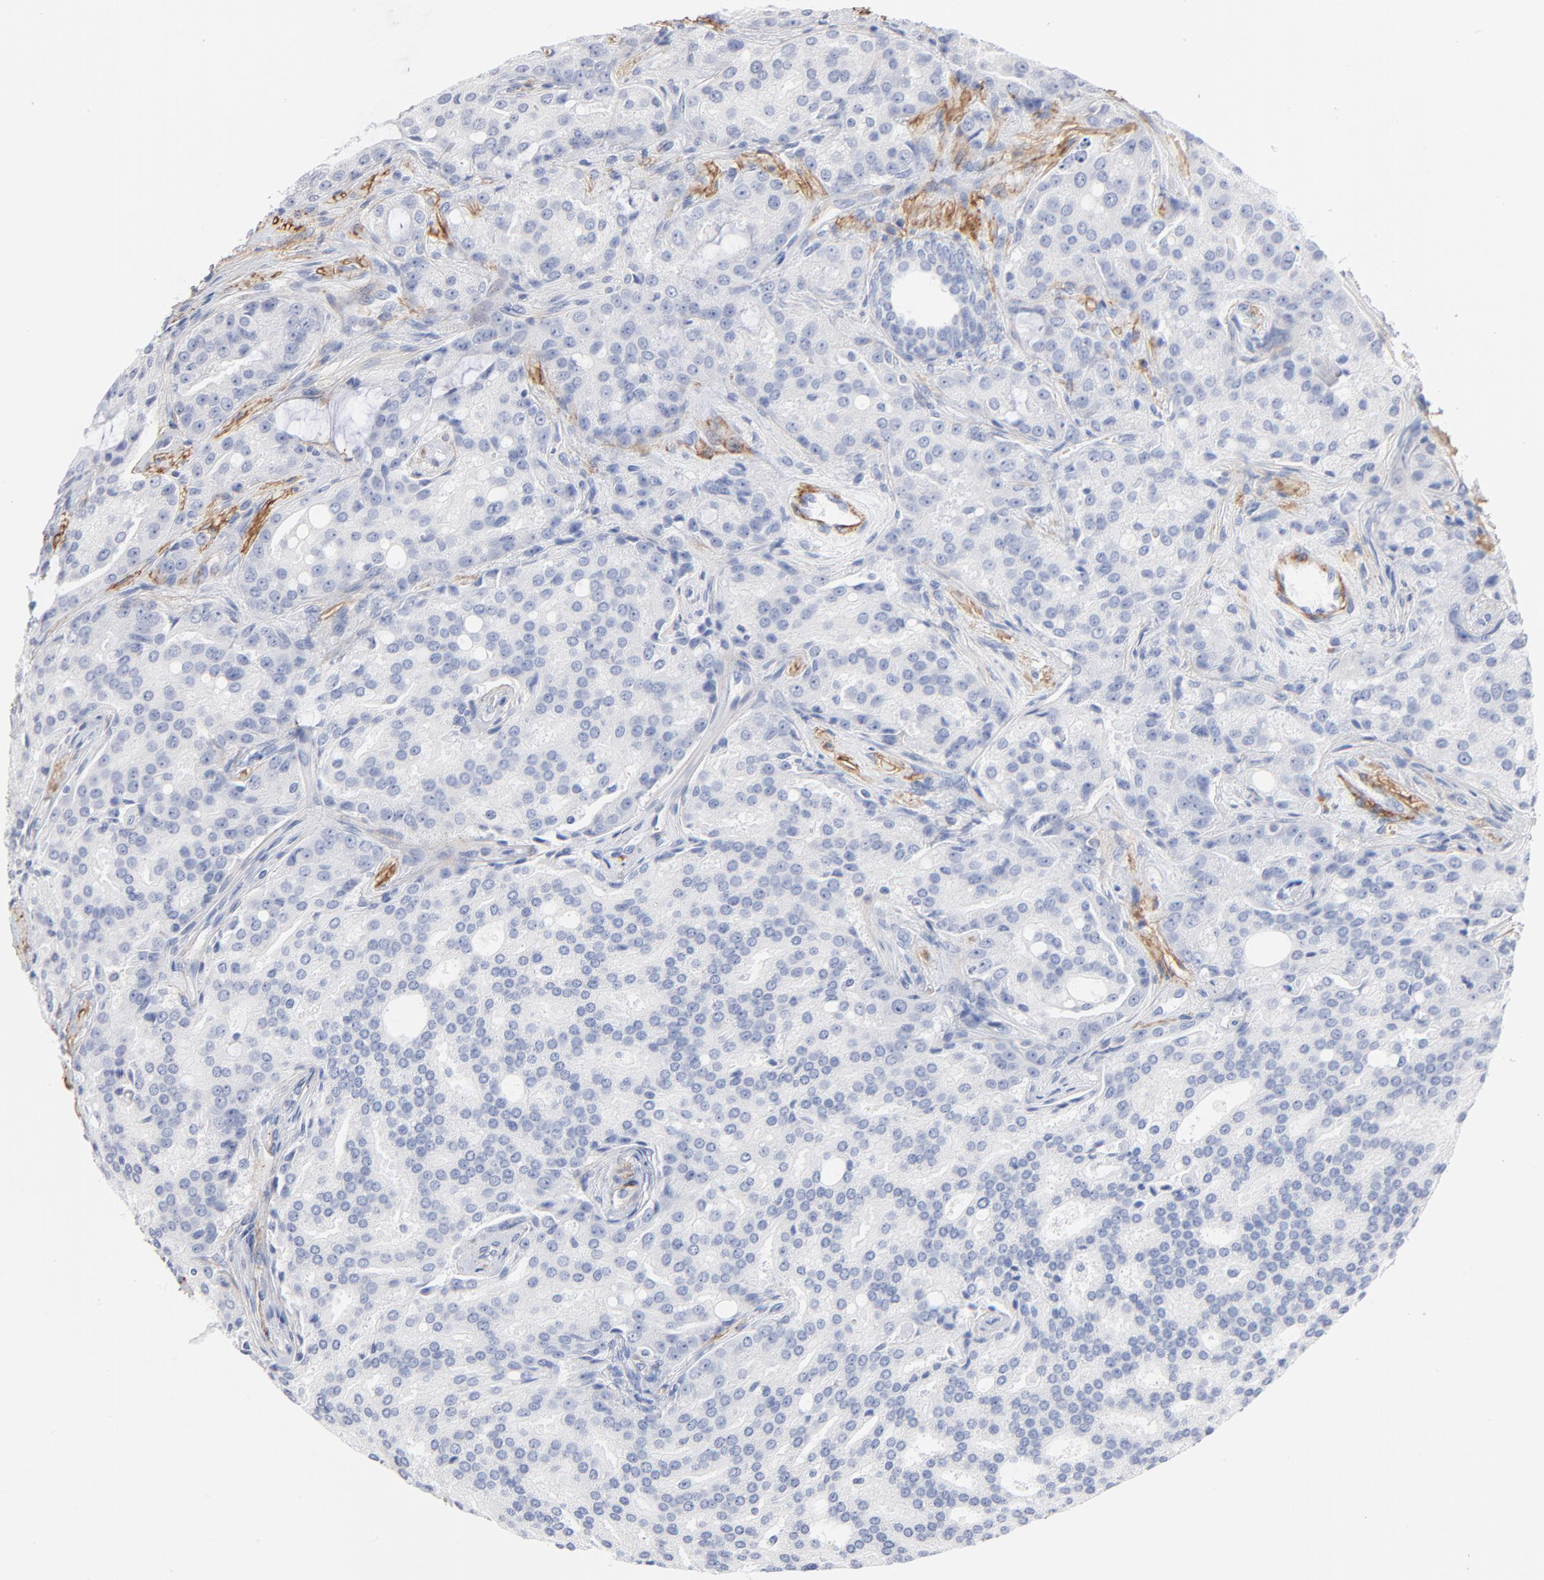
{"staining": {"intensity": "negative", "quantity": "none", "location": "none"}, "tissue": "prostate cancer", "cell_type": "Tumor cells", "image_type": "cancer", "snomed": [{"axis": "morphology", "description": "Adenocarcinoma, High grade"}, {"axis": "topography", "description": "Prostate"}], "caption": "High magnification brightfield microscopy of prostate high-grade adenocarcinoma stained with DAB (3,3'-diaminobenzidine) (brown) and counterstained with hematoxylin (blue): tumor cells show no significant positivity.", "gene": "AGTR1", "patient": {"sex": "male", "age": 72}}